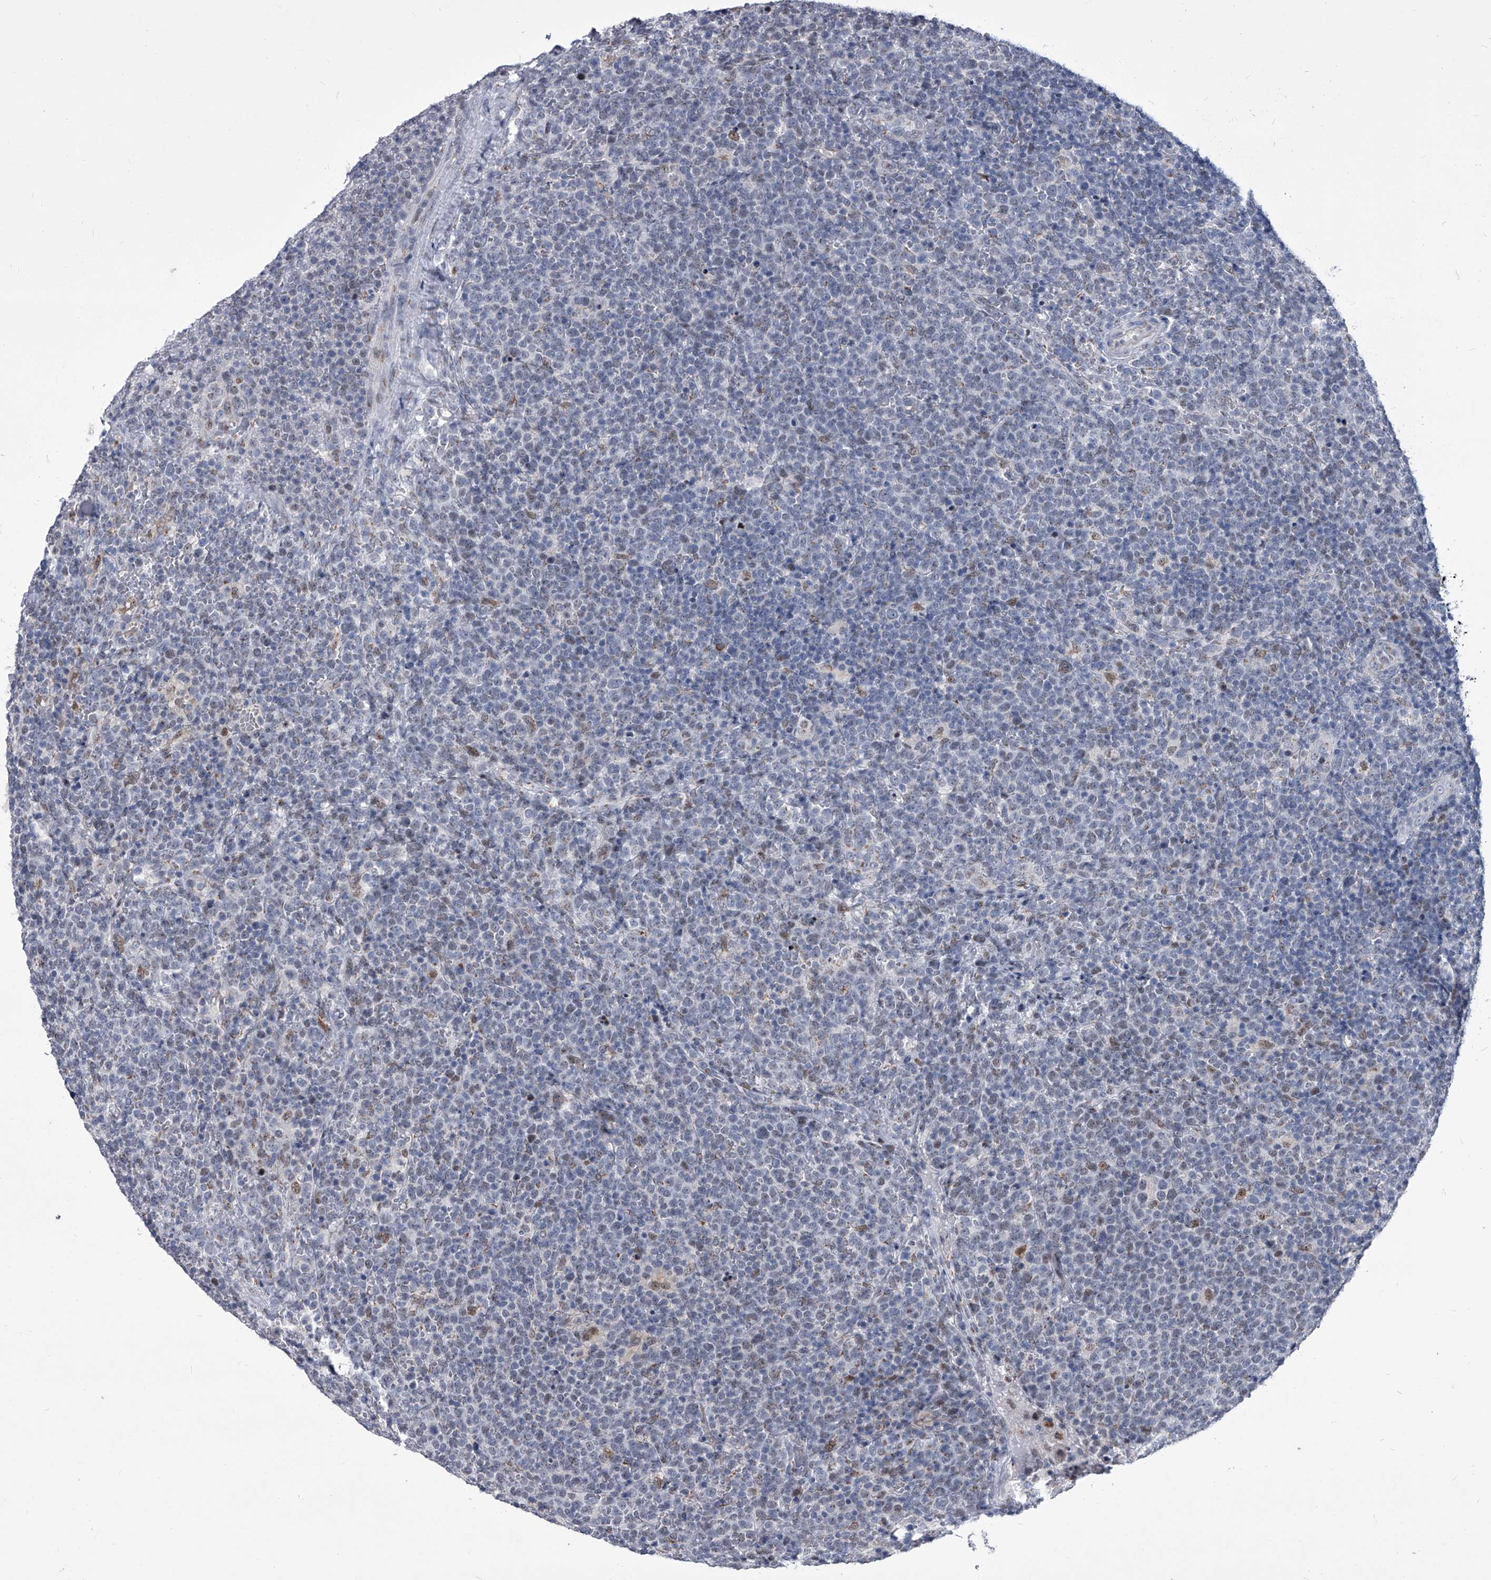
{"staining": {"intensity": "negative", "quantity": "none", "location": "none"}, "tissue": "lymphoma", "cell_type": "Tumor cells", "image_type": "cancer", "snomed": [{"axis": "morphology", "description": "Malignant lymphoma, non-Hodgkin's type, High grade"}, {"axis": "topography", "description": "Lymph node"}], "caption": "High power microscopy photomicrograph of an immunohistochemistry micrograph of malignant lymphoma, non-Hodgkin's type (high-grade), revealing no significant positivity in tumor cells. (DAB (3,3'-diaminobenzidine) immunohistochemistry (IHC) with hematoxylin counter stain).", "gene": "EVA1C", "patient": {"sex": "male", "age": 61}}